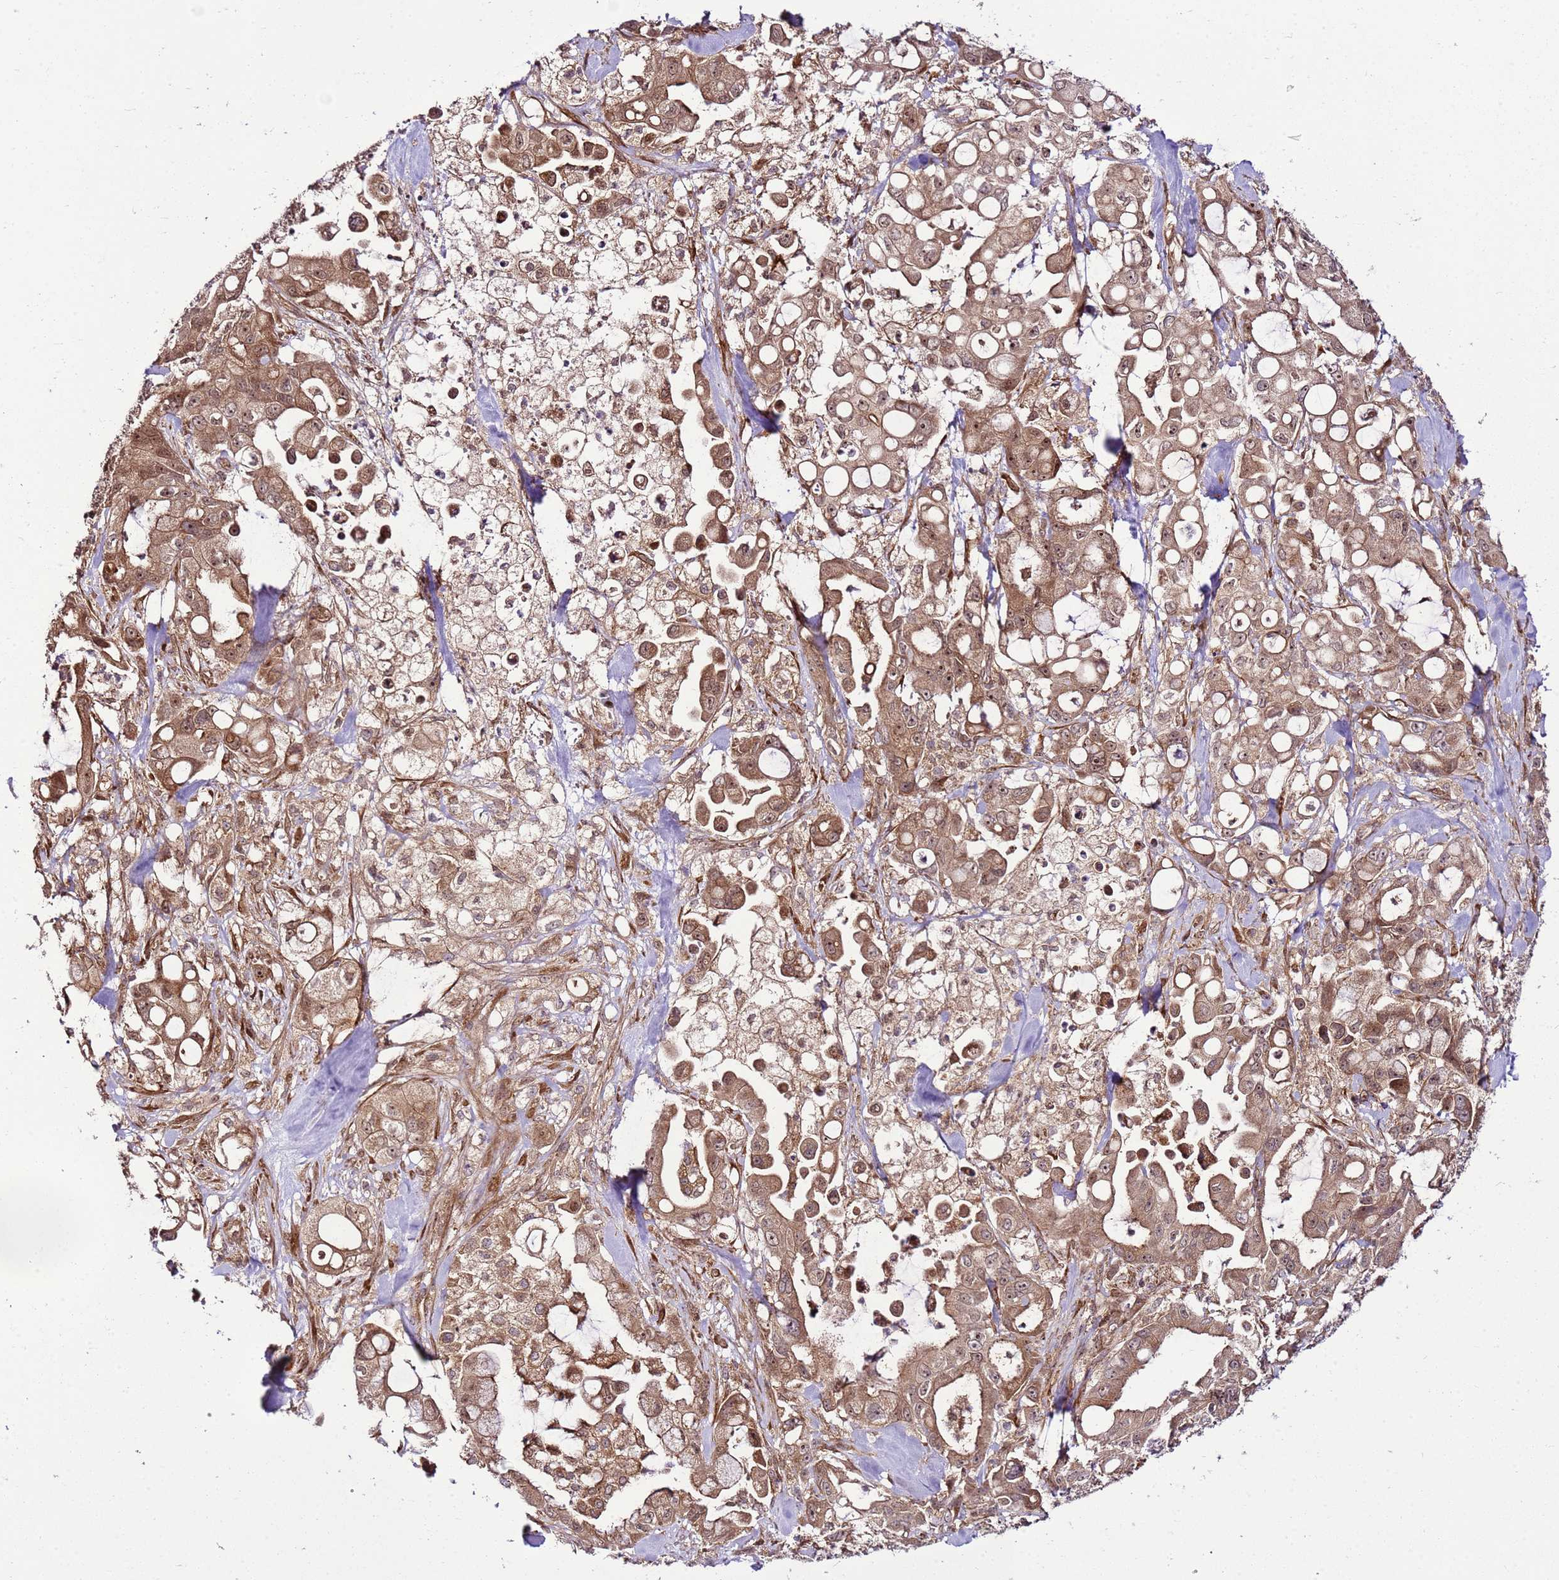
{"staining": {"intensity": "moderate", "quantity": ">75%", "location": "cytoplasmic/membranous,nuclear"}, "tissue": "pancreatic cancer", "cell_type": "Tumor cells", "image_type": "cancer", "snomed": [{"axis": "morphology", "description": "Adenocarcinoma, NOS"}, {"axis": "topography", "description": "Pancreas"}], "caption": "A micrograph showing moderate cytoplasmic/membranous and nuclear positivity in approximately >75% of tumor cells in pancreatic cancer (adenocarcinoma), as visualized by brown immunohistochemical staining.", "gene": "RASA3", "patient": {"sex": "male", "age": 68}}